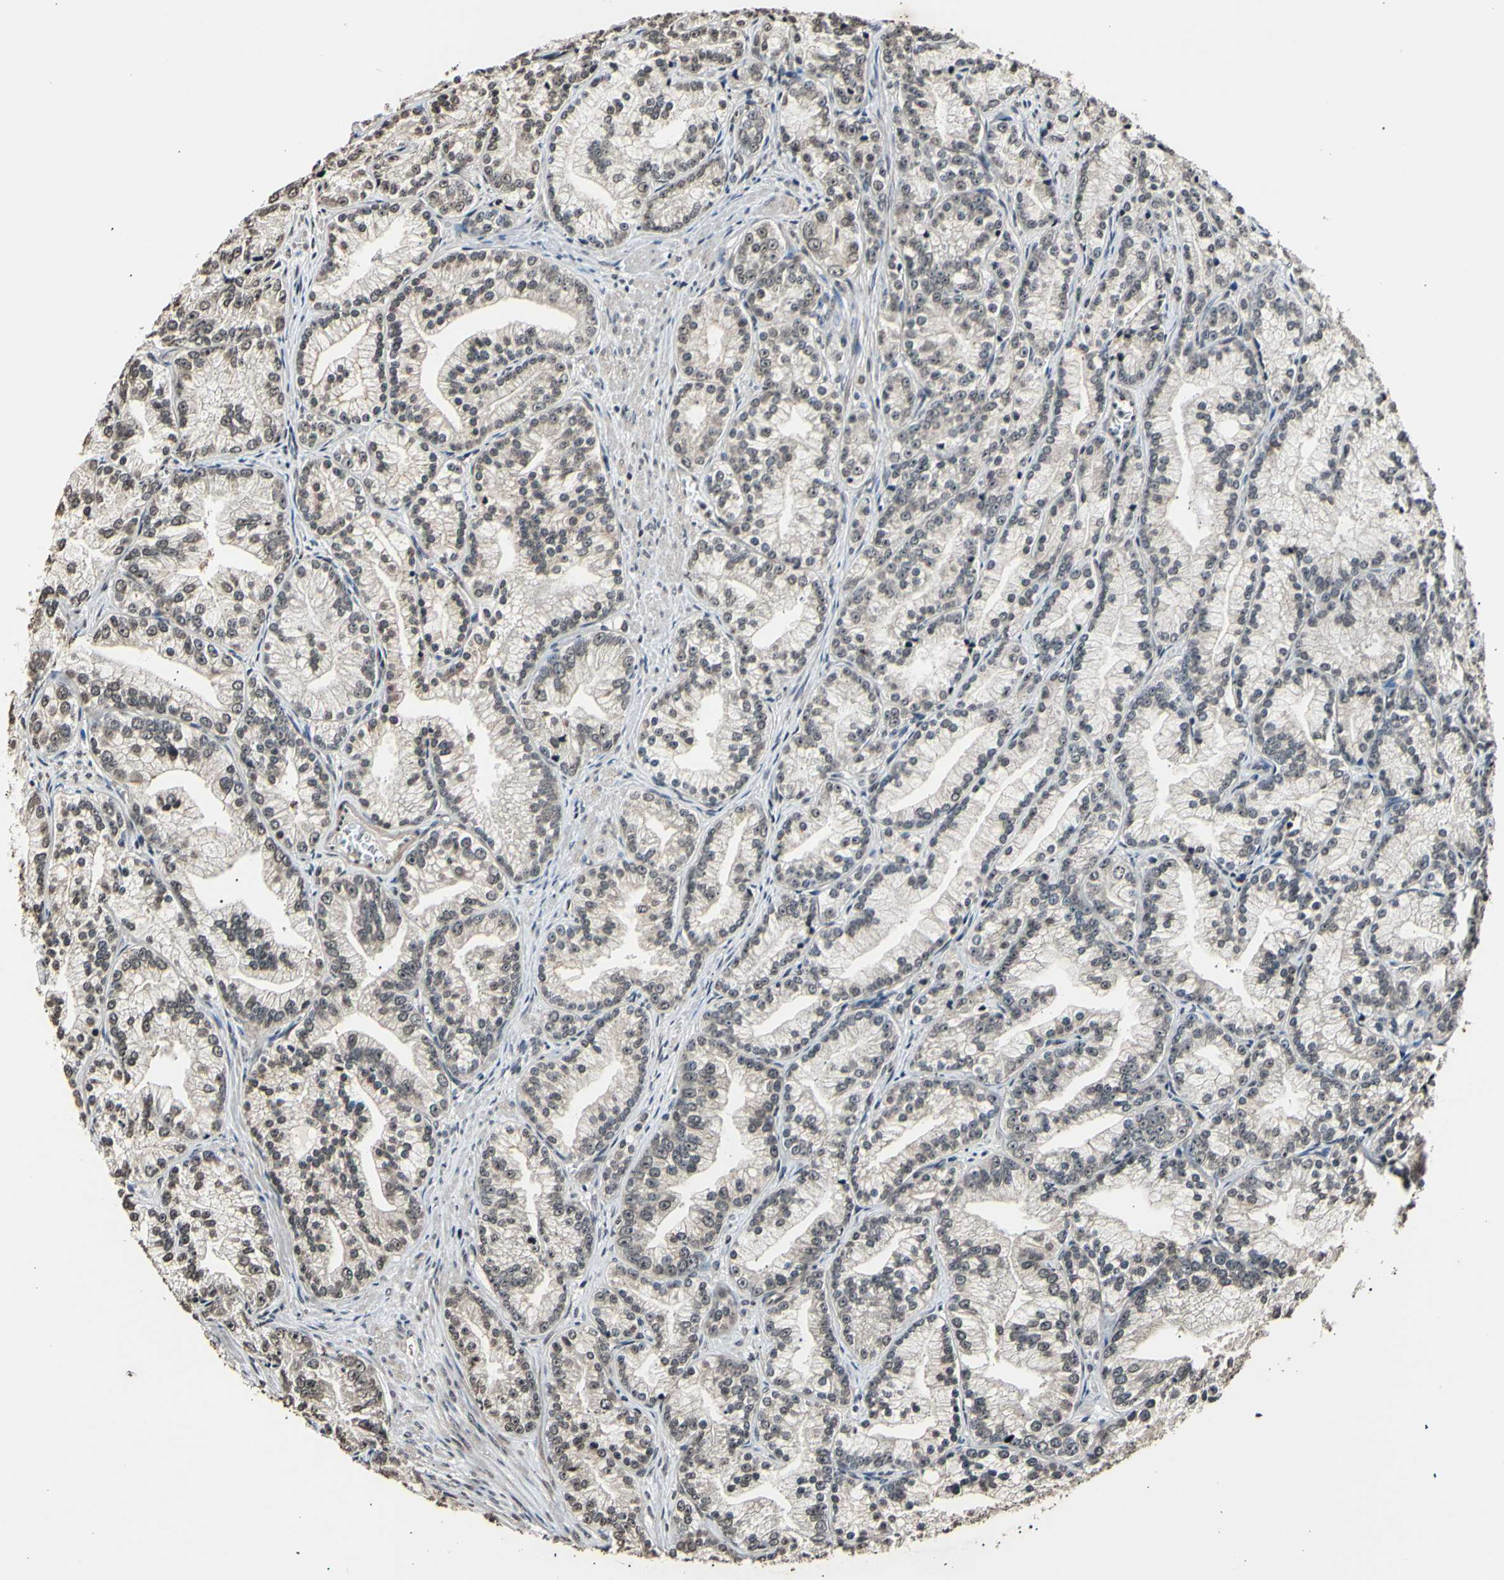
{"staining": {"intensity": "weak", "quantity": ">75%", "location": "cytoplasmic/membranous,nuclear"}, "tissue": "prostate cancer", "cell_type": "Tumor cells", "image_type": "cancer", "snomed": [{"axis": "morphology", "description": "Adenocarcinoma, Low grade"}, {"axis": "topography", "description": "Prostate"}], "caption": "Protein staining reveals weak cytoplasmic/membranous and nuclear positivity in about >75% of tumor cells in prostate cancer. (DAB (3,3'-diaminobenzidine) = brown stain, brightfield microscopy at high magnification).", "gene": "ANAPC7", "patient": {"sex": "male", "age": 89}}